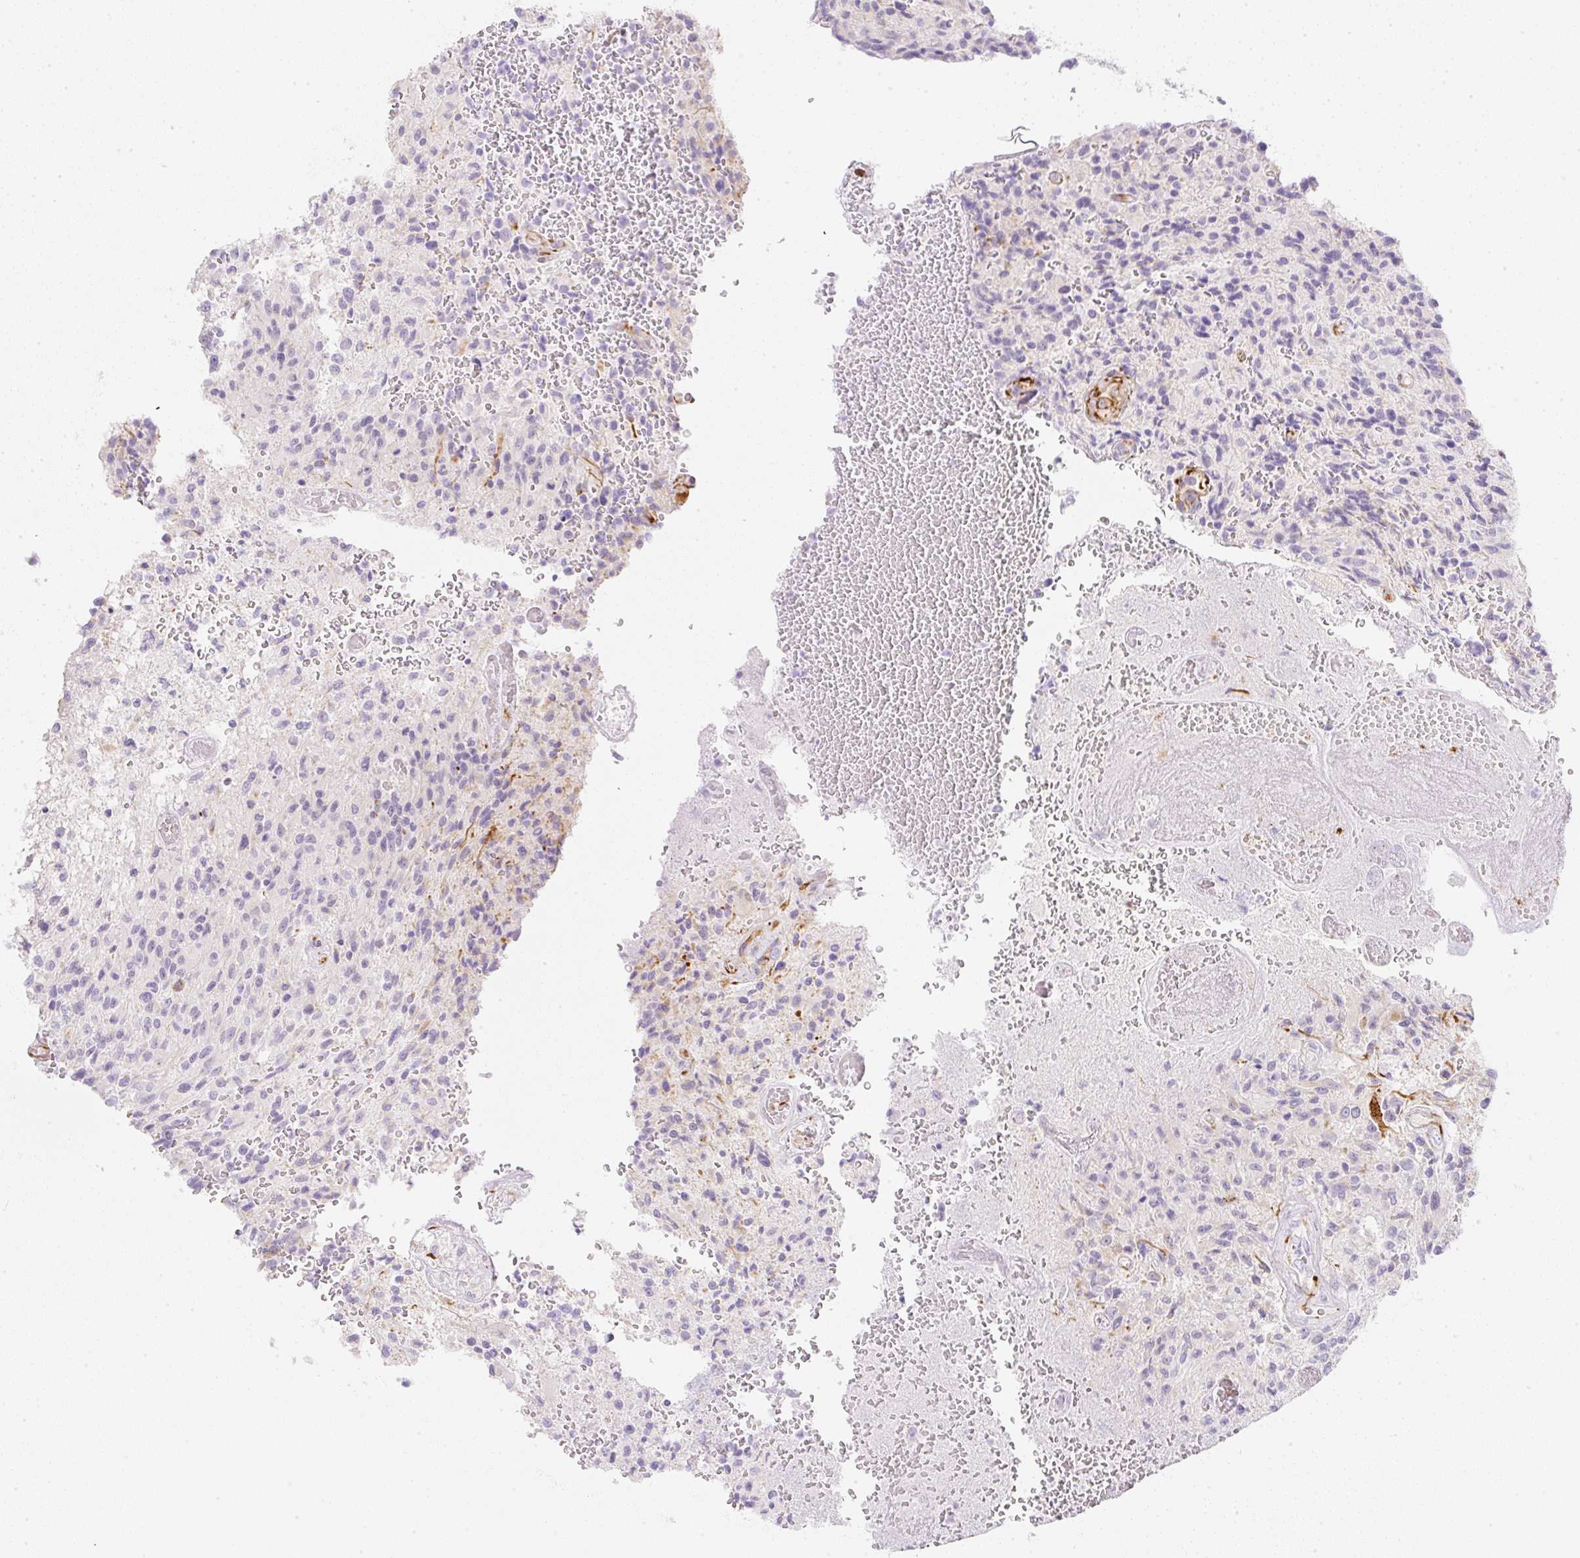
{"staining": {"intensity": "negative", "quantity": "none", "location": "none"}, "tissue": "glioma", "cell_type": "Tumor cells", "image_type": "cancer", "snomed": [{"axis": "morphology", "description": "Normal tissue, NOS"}, {"axis": "morphology", "description": "Glioma, malignant, High grade"}, {"axis": "topography", "description": "Cerebral cortex"}], "caption": "Photomicrograph shows no protein staining in tumor cells of high-grade glioma (malignant) tissue.", "gene": "ZNF689", "patient": {"sex": "male", "age": 56}}